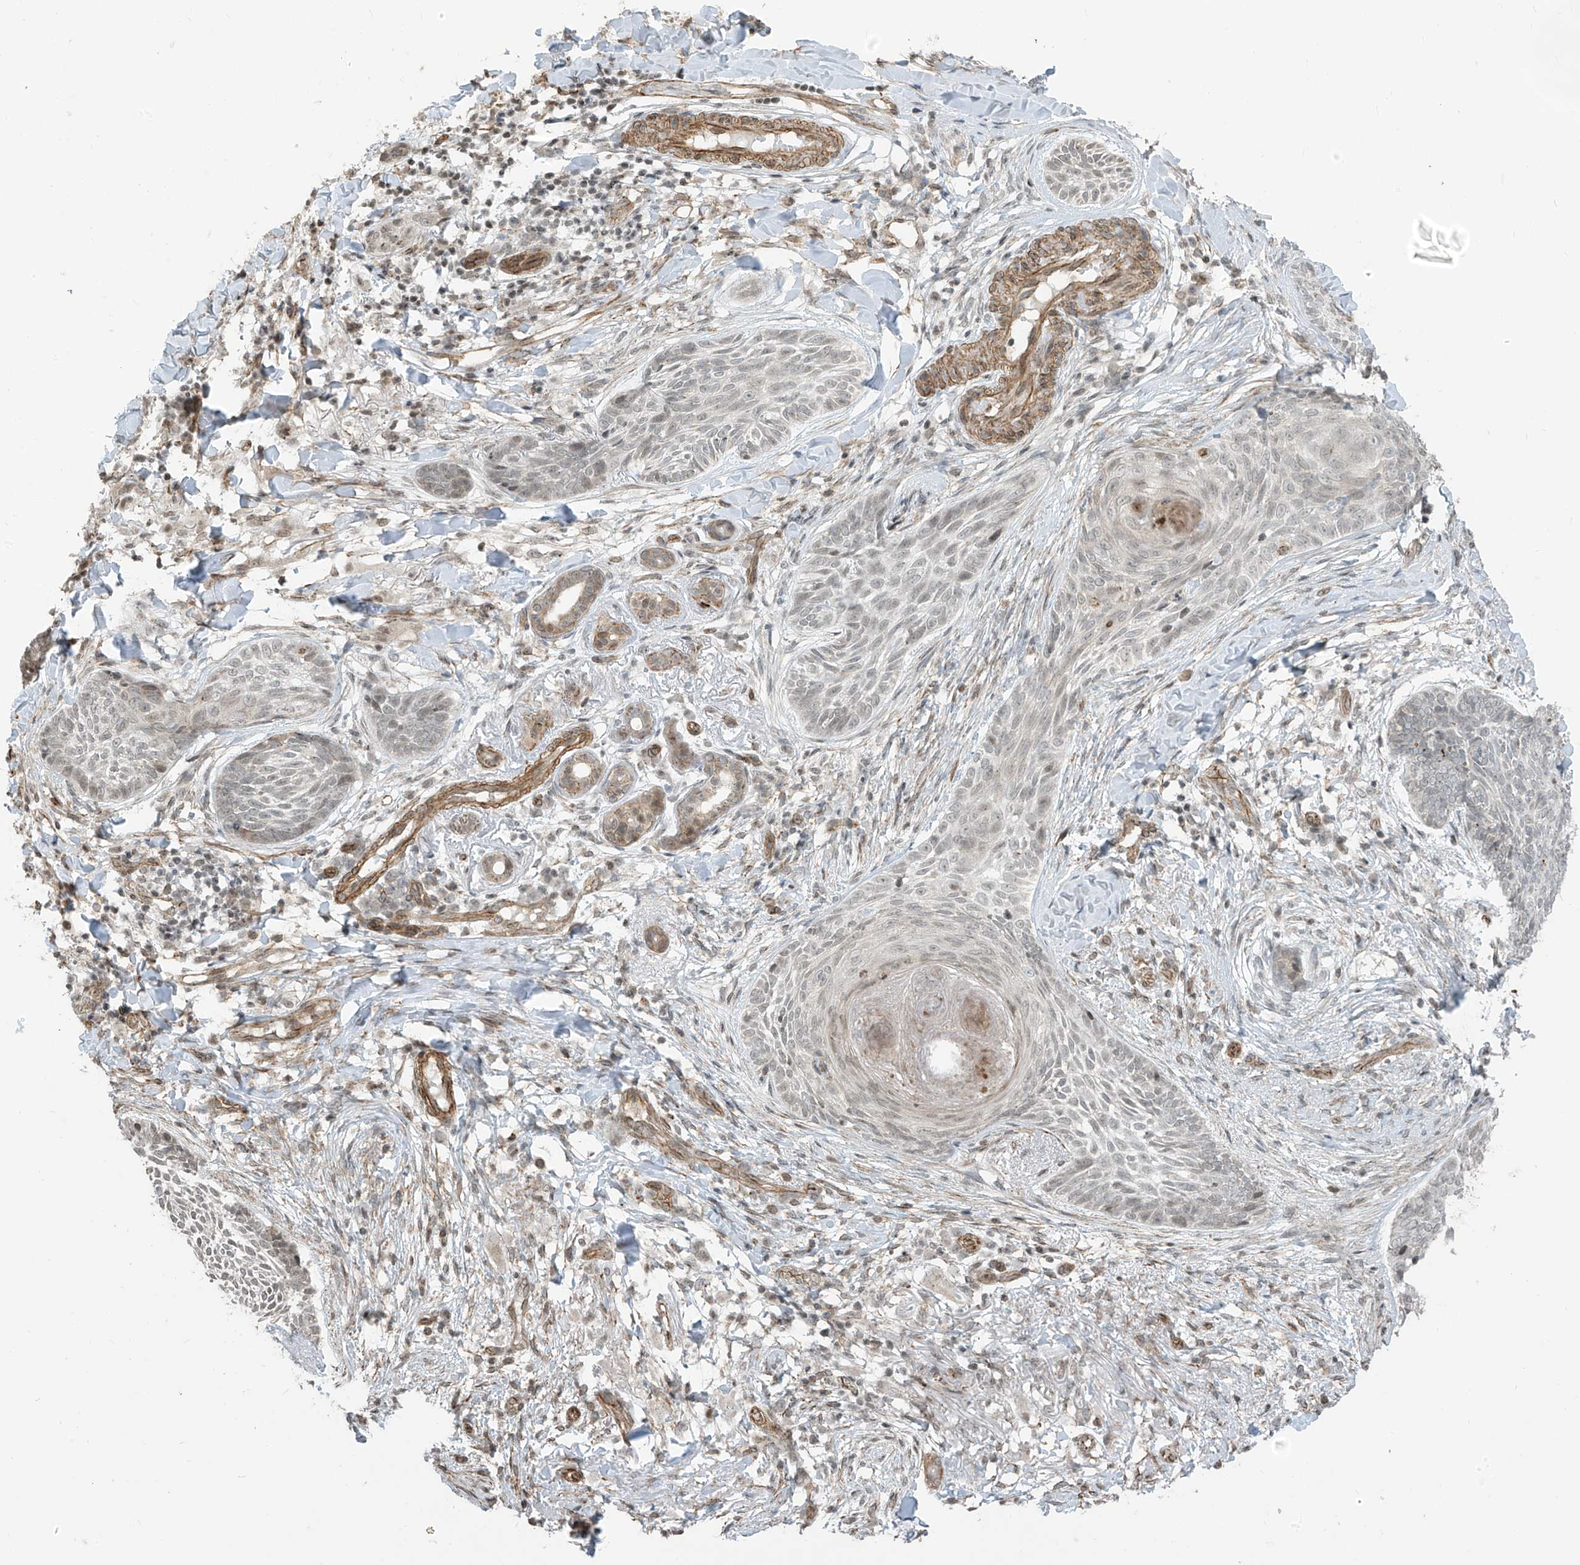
{"staining": {"intensity": "weak", "quantity": "<25%", "location": "nuclear"}, "tissue": "skin cancer", "cell_type": "Tumor cells", "image_type": "cancer", "snomed": [{"axis": "morphology", "description": "Basal cell carcinoma"}, {"axis": "topography", "description": "Skin"}], "caption": "A histopathology image of basal cell carcinoma (skin) stained for a protein reveals no brown staining in tumor cells.", "gene": "METAP1D", "patient": {"sex": "male", "age": 85}}